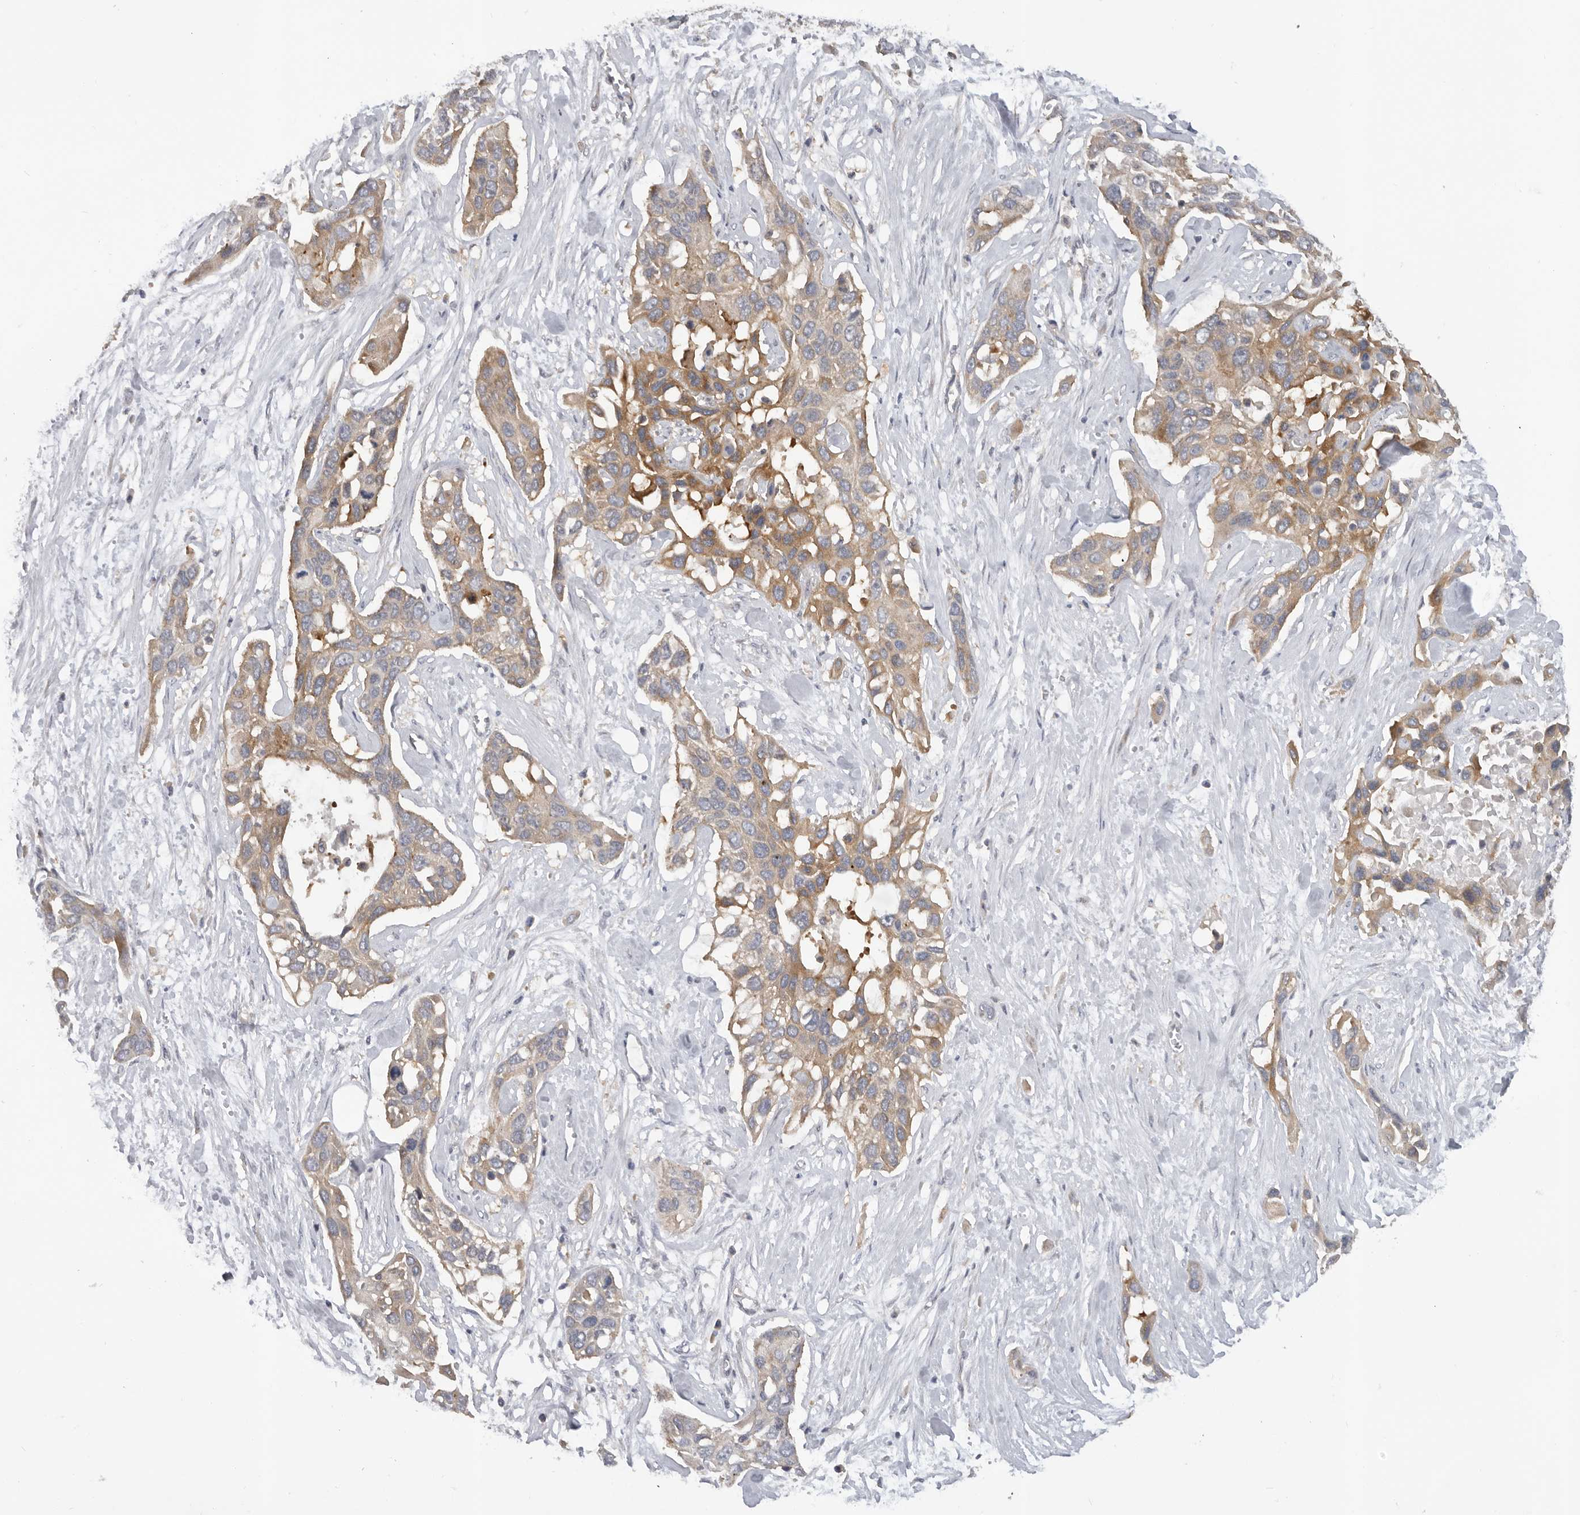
{"staining": {"intensity": "moderate", "quantity": ">75%", "location": "cytoplasmic/membranous"}, "tissue": "pancreatic cancer", "cell_type": "Tumor cells", "image_type": "cancer", "snomed": [{"axis": "morphology", "description": "Adenocarcinoma, NOS"}, {"axis": "topography", "description": "Pancreas"}], "caption": "Brown immunohistochemical staining in pancreatic adenocarcinoma demonstrates moderate cytoplasmic/membranous staining in about >75% of tumor cells. (Brightfield microscopy of DAB IHC at high magnification).", "gene": "PPP1R42", "patient": {"sex": "female", "age": 60}}